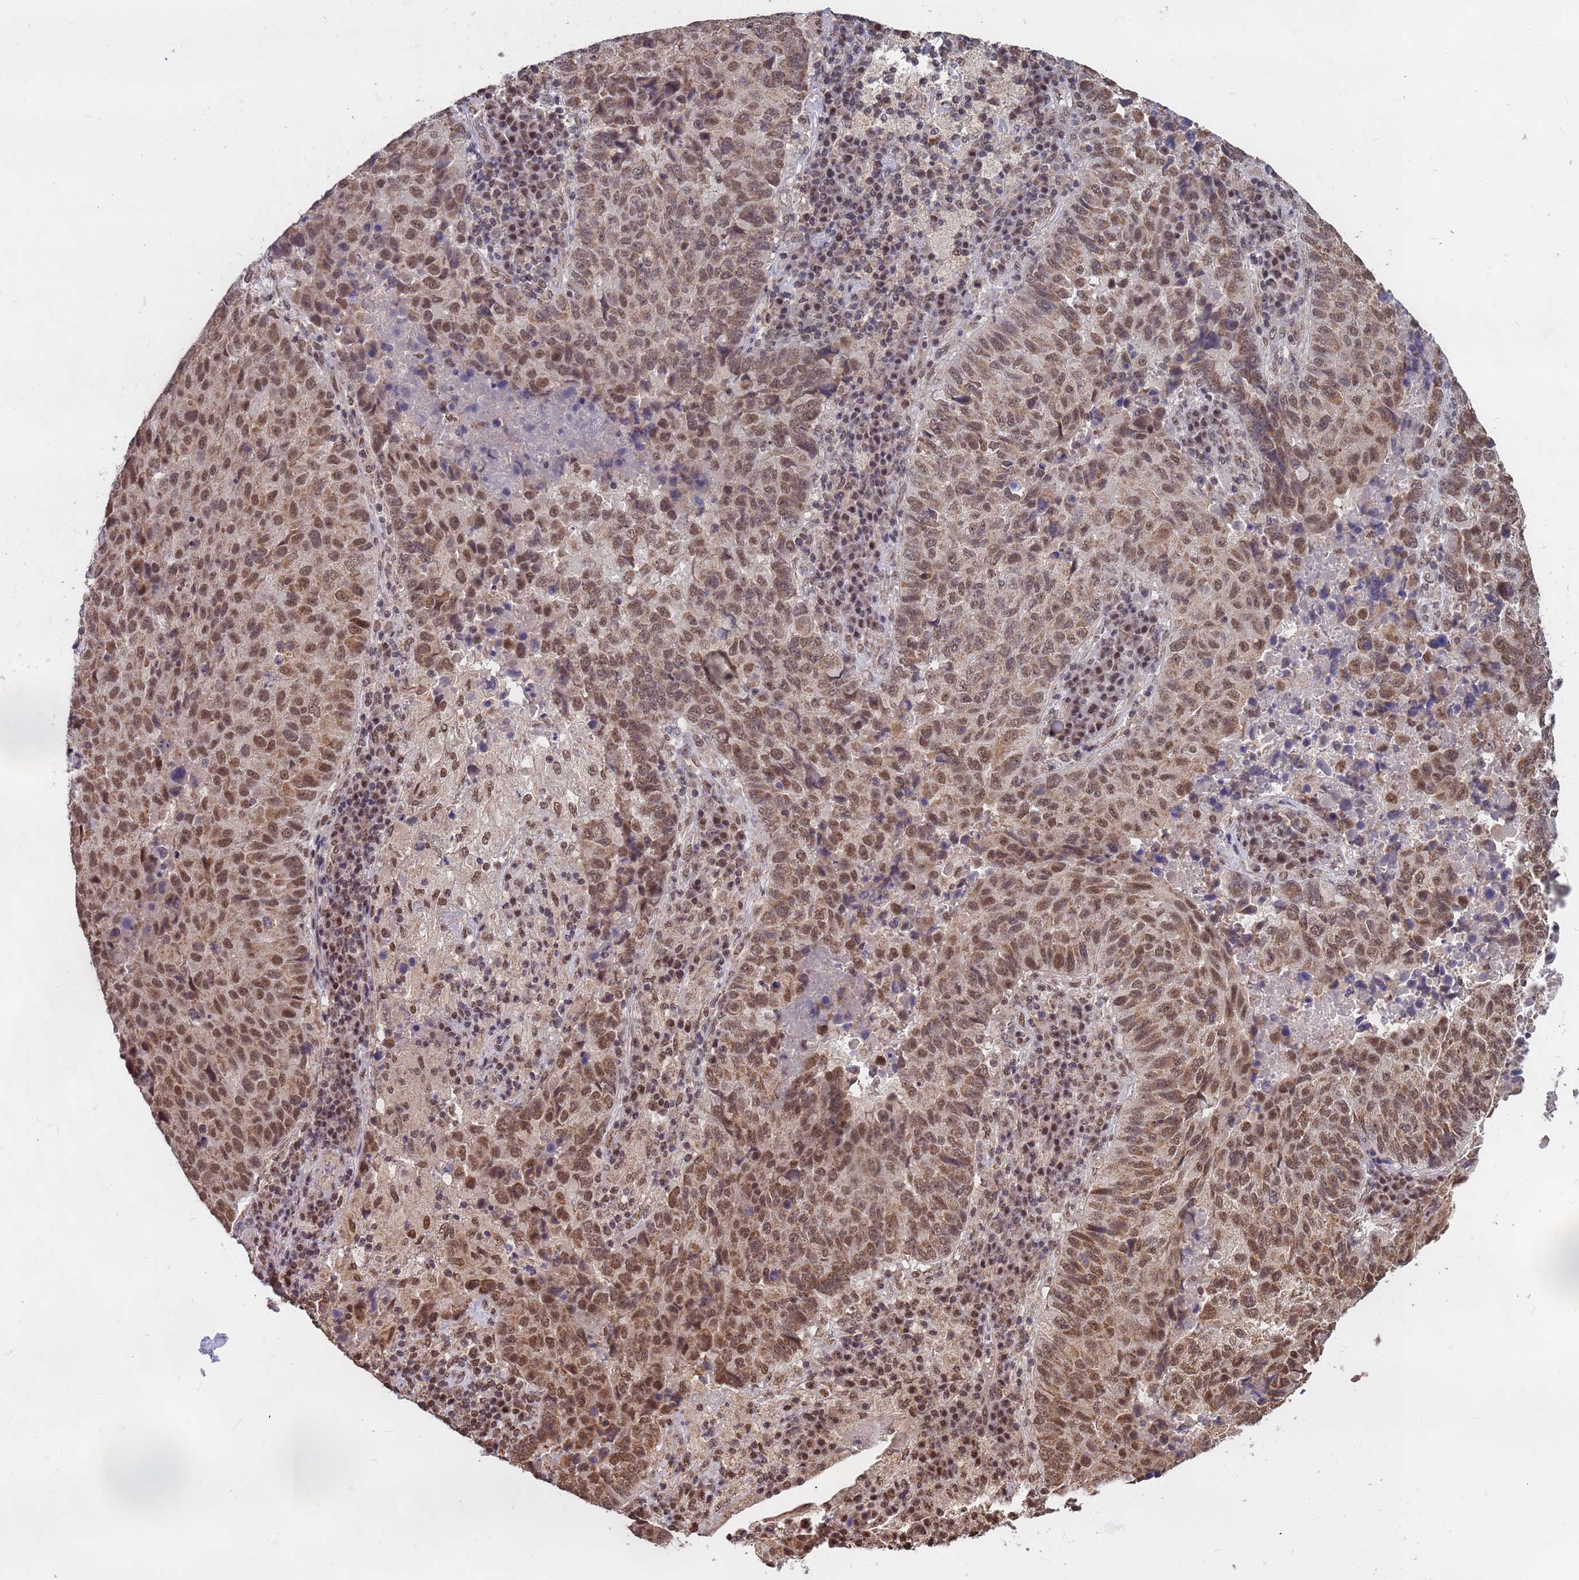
{"staining": {"intensity": "moderate", "quantity": "25%-75%", "location": "nuclear"}, "tissue": "lung cancer", "cell_type": "Tumor cells", "image_type": "cancer", "snomed": [{"axis": "morphology", "description": "Squamous cell carcinoma, NOS"}, {"axis": "topography", "description": "Lung"}], "caption": "About 25%-75% of tumor cells in squamous cell carcinoma (lung) demonstrate moderate nuclear protein positivity as visualized by brown immunohistochemical staining.", "gene": "DENND2B", "patient": {"sex": "male", "age": 73}}